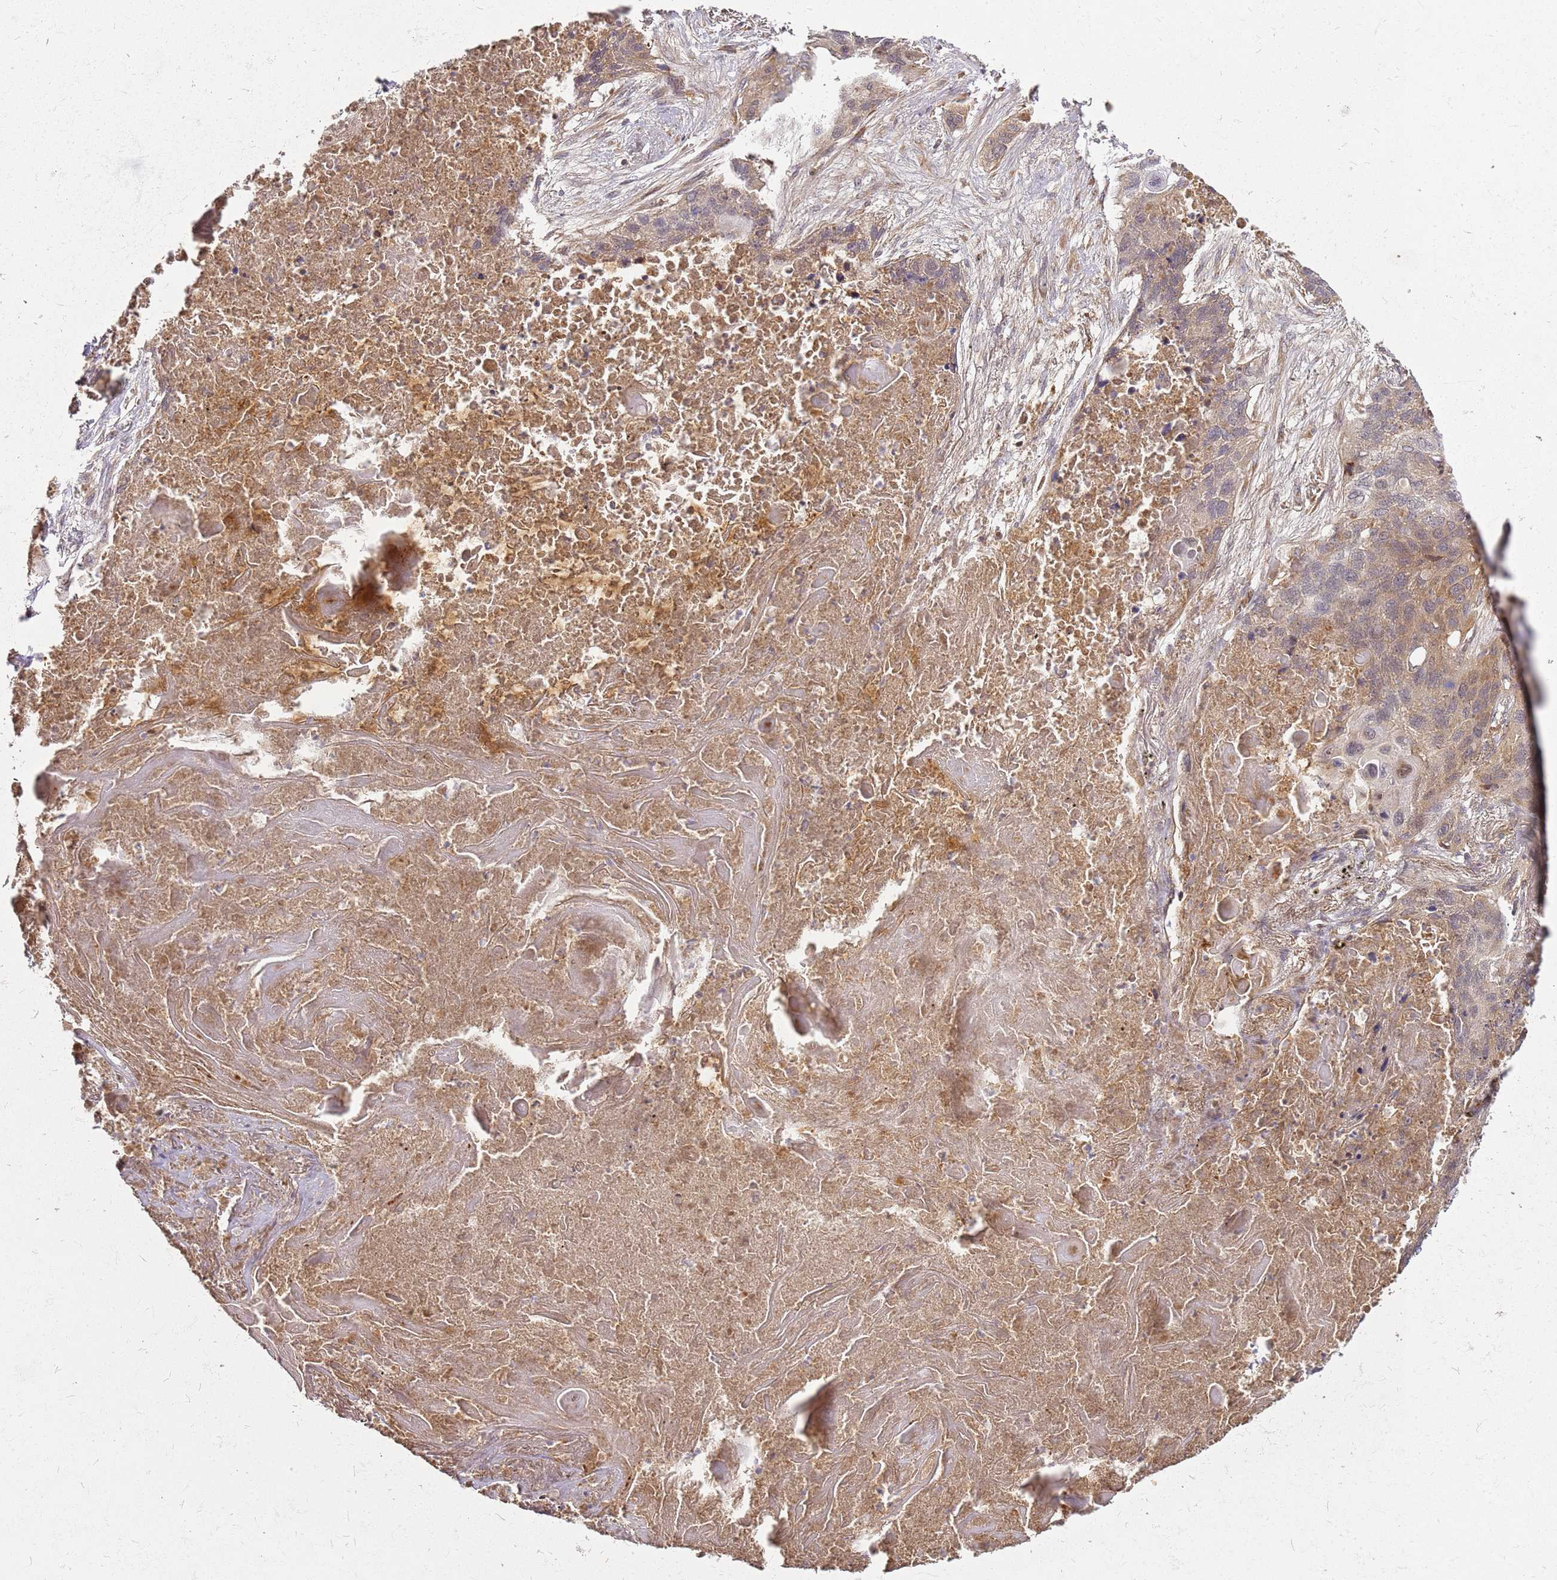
{"staining": {"intensity": "weak", "quantity": ">75%", "location": "cytoplasmic/membranous"}, "tissue": "lung cancer", "cell_type": "Tumor cells", "image_type": "cancer", "snomed": [{"axis": "morphology", "description": "Squamous cell carcinoma, NOS"}, {"axis": "topography", "description": "Lung"}], "caption": "An image showing weak cytoplasmic/membranous expression in about >75% of tumor cells in lung cancer (squamous cell carcinoma), as visualized by brown immunohistochemical staining.", "gene": "CCDC159", "patient": {"sex": "female", "age": 63}}